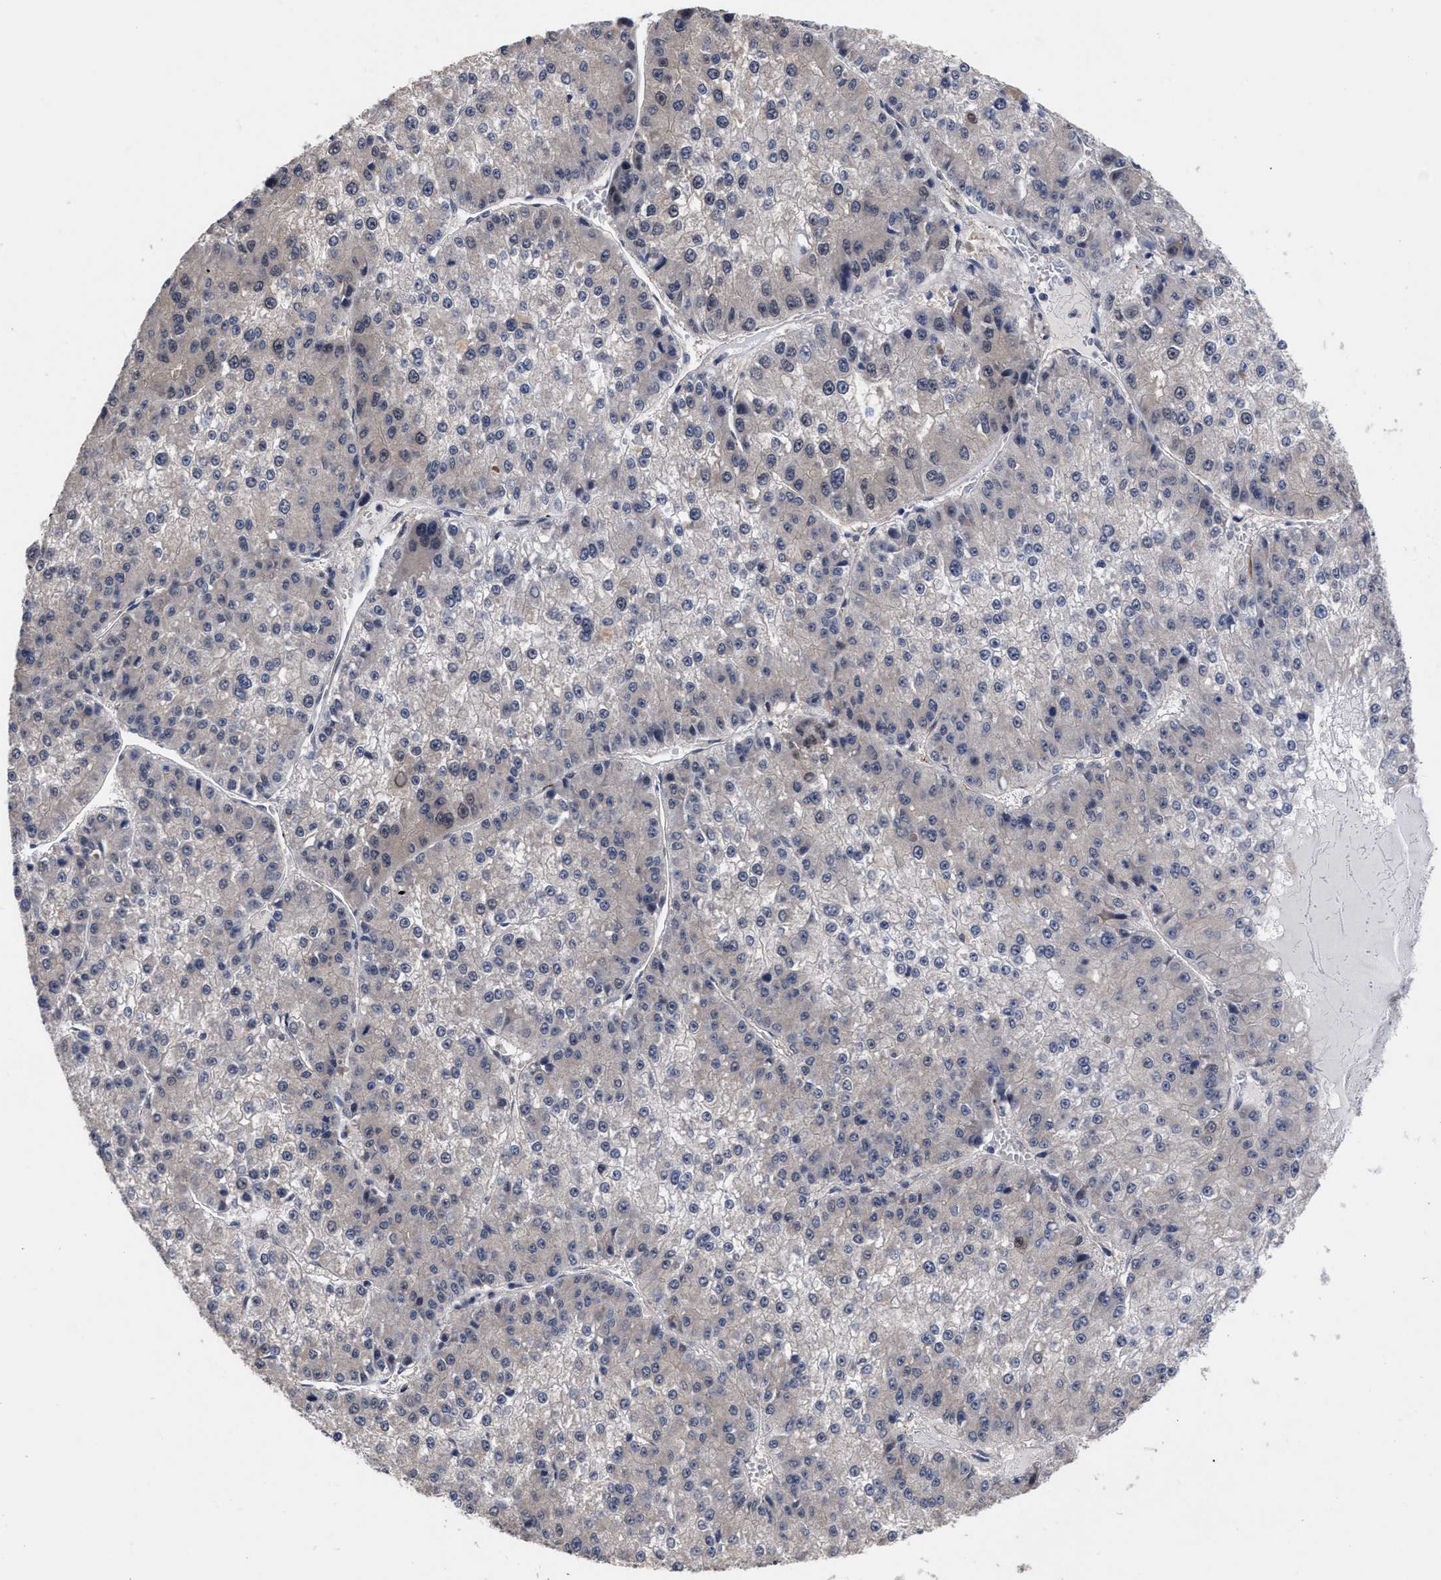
{"staining": {"intensity": "negative", "quantity": "none", "location": "none"}, "tissue": "liver cancer", "cell_type": "Tumor cells", "image_type": "cancer", "snomed": [{"axis": "morphology", "description": "Carcinoma, Hepatocellular, NOS"}, {"axis": "topography", "description": "Liver"}], "caption": "Human liver cancer (hepatocellular carcinoma) stained for a protein using immunohistochemistry (IHC) exhibits no staining in tumor cells.", "gene": "CCN5", "patient": {"sex": "female", "age": 73}}